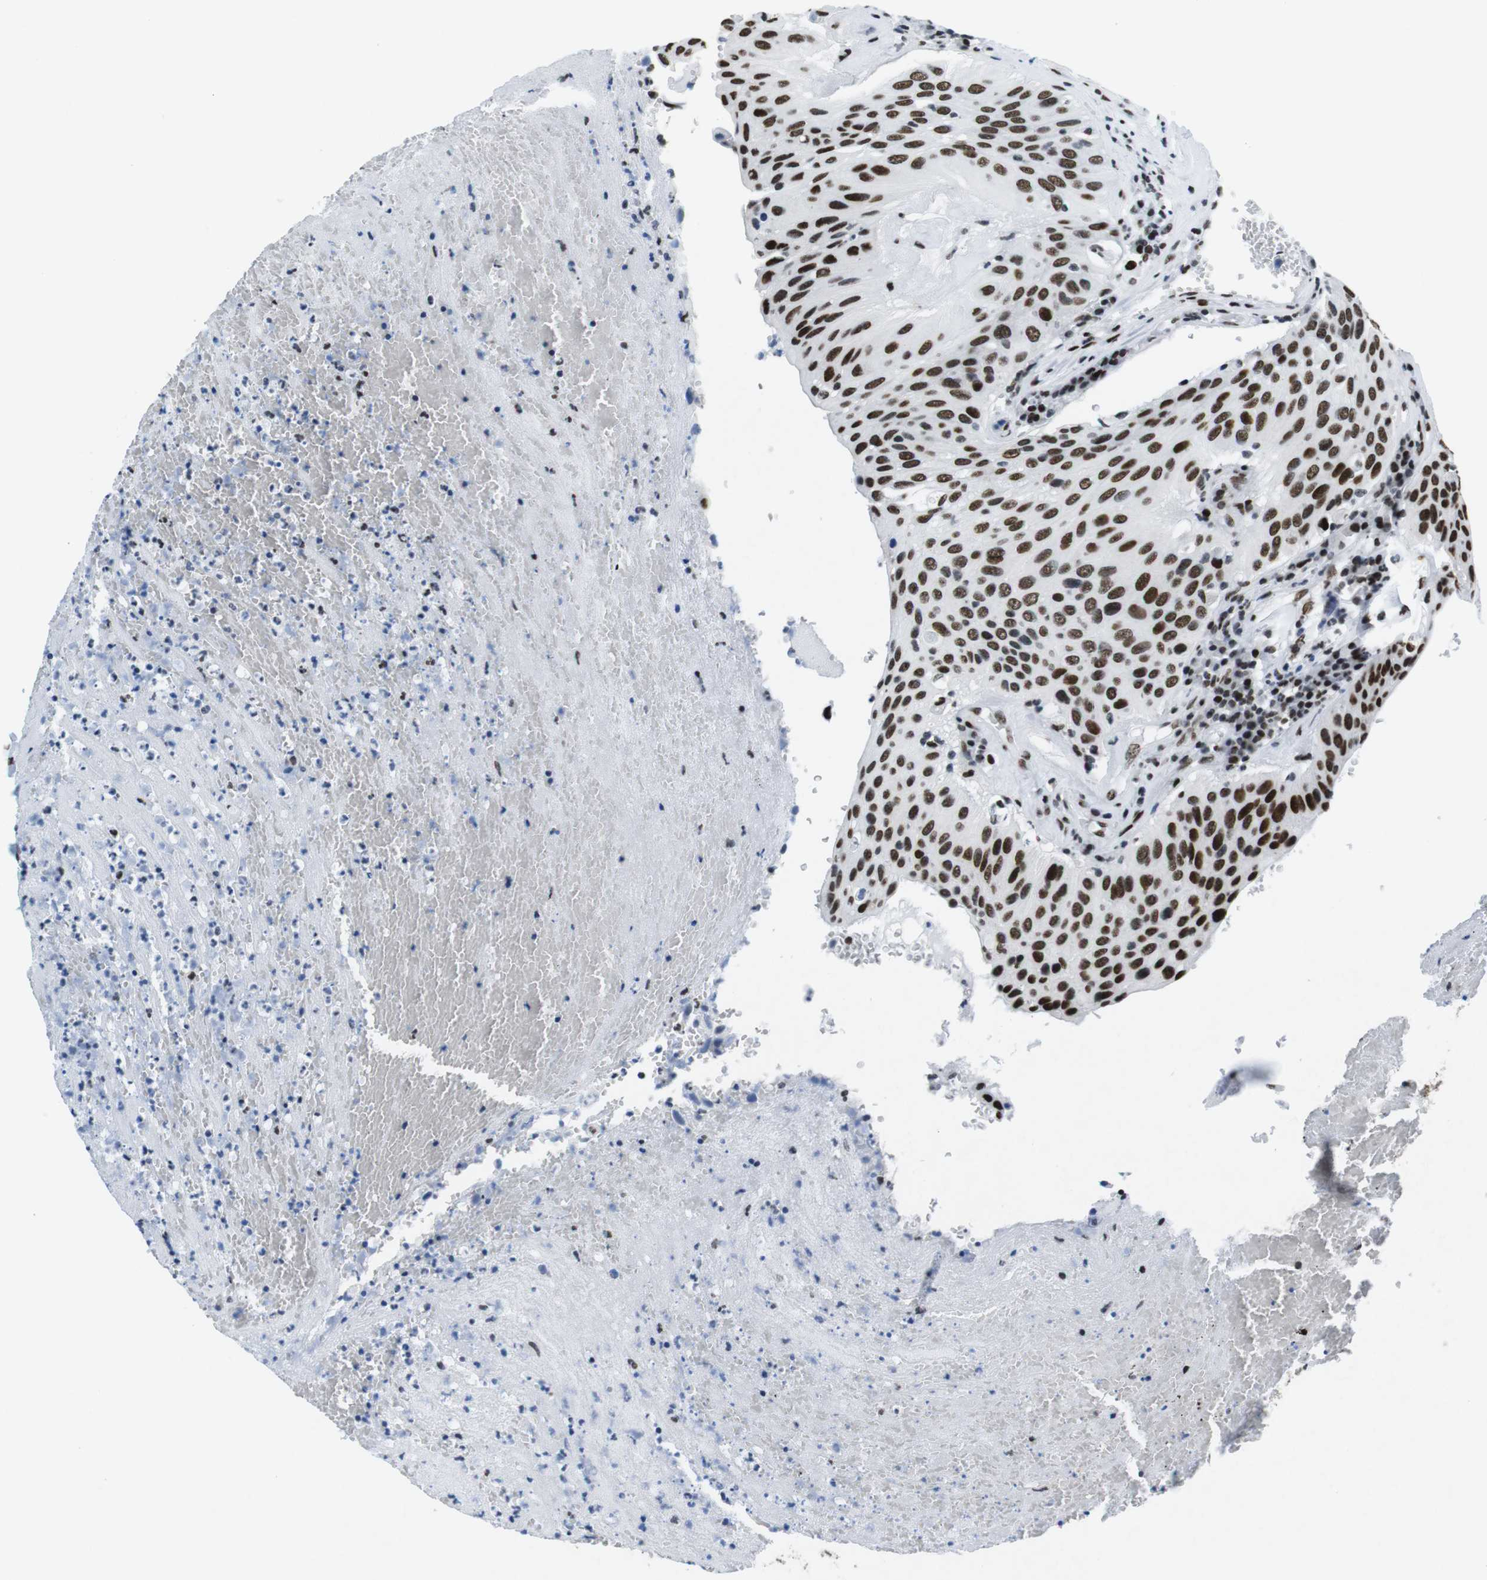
{"staining": {"intensity": "strong", "quantity": ">75%", "location": "nuclear"}, "tissue": "urothelial cancer", "cell_type": "Tumor cells", "image_type": "cancer", "snomed": [{"axis": "morphology", "description": "Urothelial carcinoma, High grade"}, {"axis": "topography", "description": "Urinary bladder"}], "caption": "Brown immunohistochemical staining in high-grade urothelial carcinoma reveals strong nuclear staining in approximately >75% of tumor cells.", "gene": "CITED2", "patient": {"sex": "male", "age": 66}}